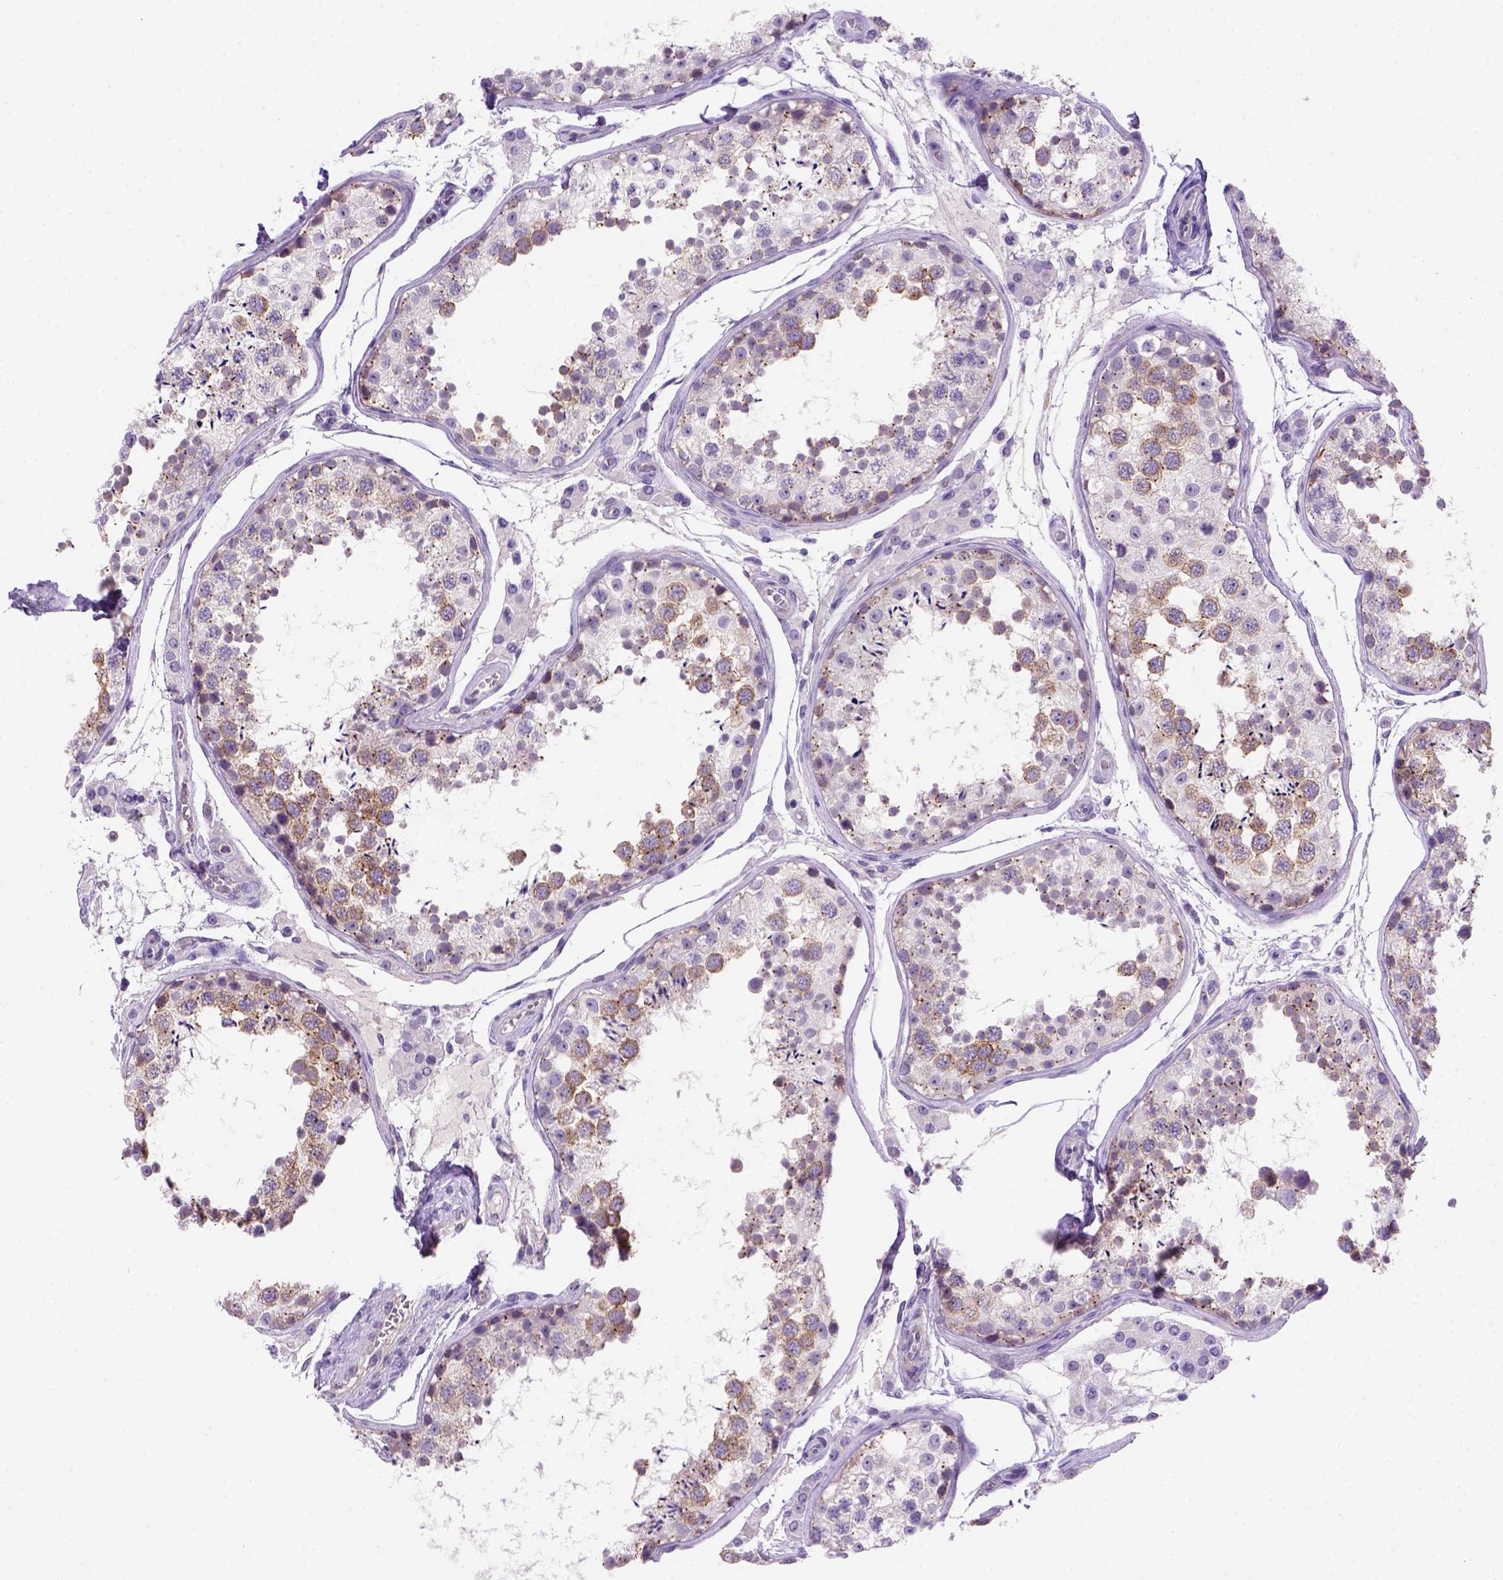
{"staining": {"intensity": "moderate", "quantity": "25%-75%", "location": "cytoplasmic/membranous"}, "tissue": "testis", "cell_type": "Cells in seminiferous ducts", "image_type": "normal", "snomed": [{"axis": "morphology", "description": "Normal tissue, NOS"}, {"axis": "topography", "description": "Testis"}], "caption": "Immunohistochemical staining of unremarkable human testis exhibits moderate cytoplasmic/membranous protein expression in about 25%-75% of cells in seminiferous ducts. (Brightfield microscopy of DAB IHC at high magnification).", "gene": "FOXI1", "patient": {"sex": "male", "age": 29}}